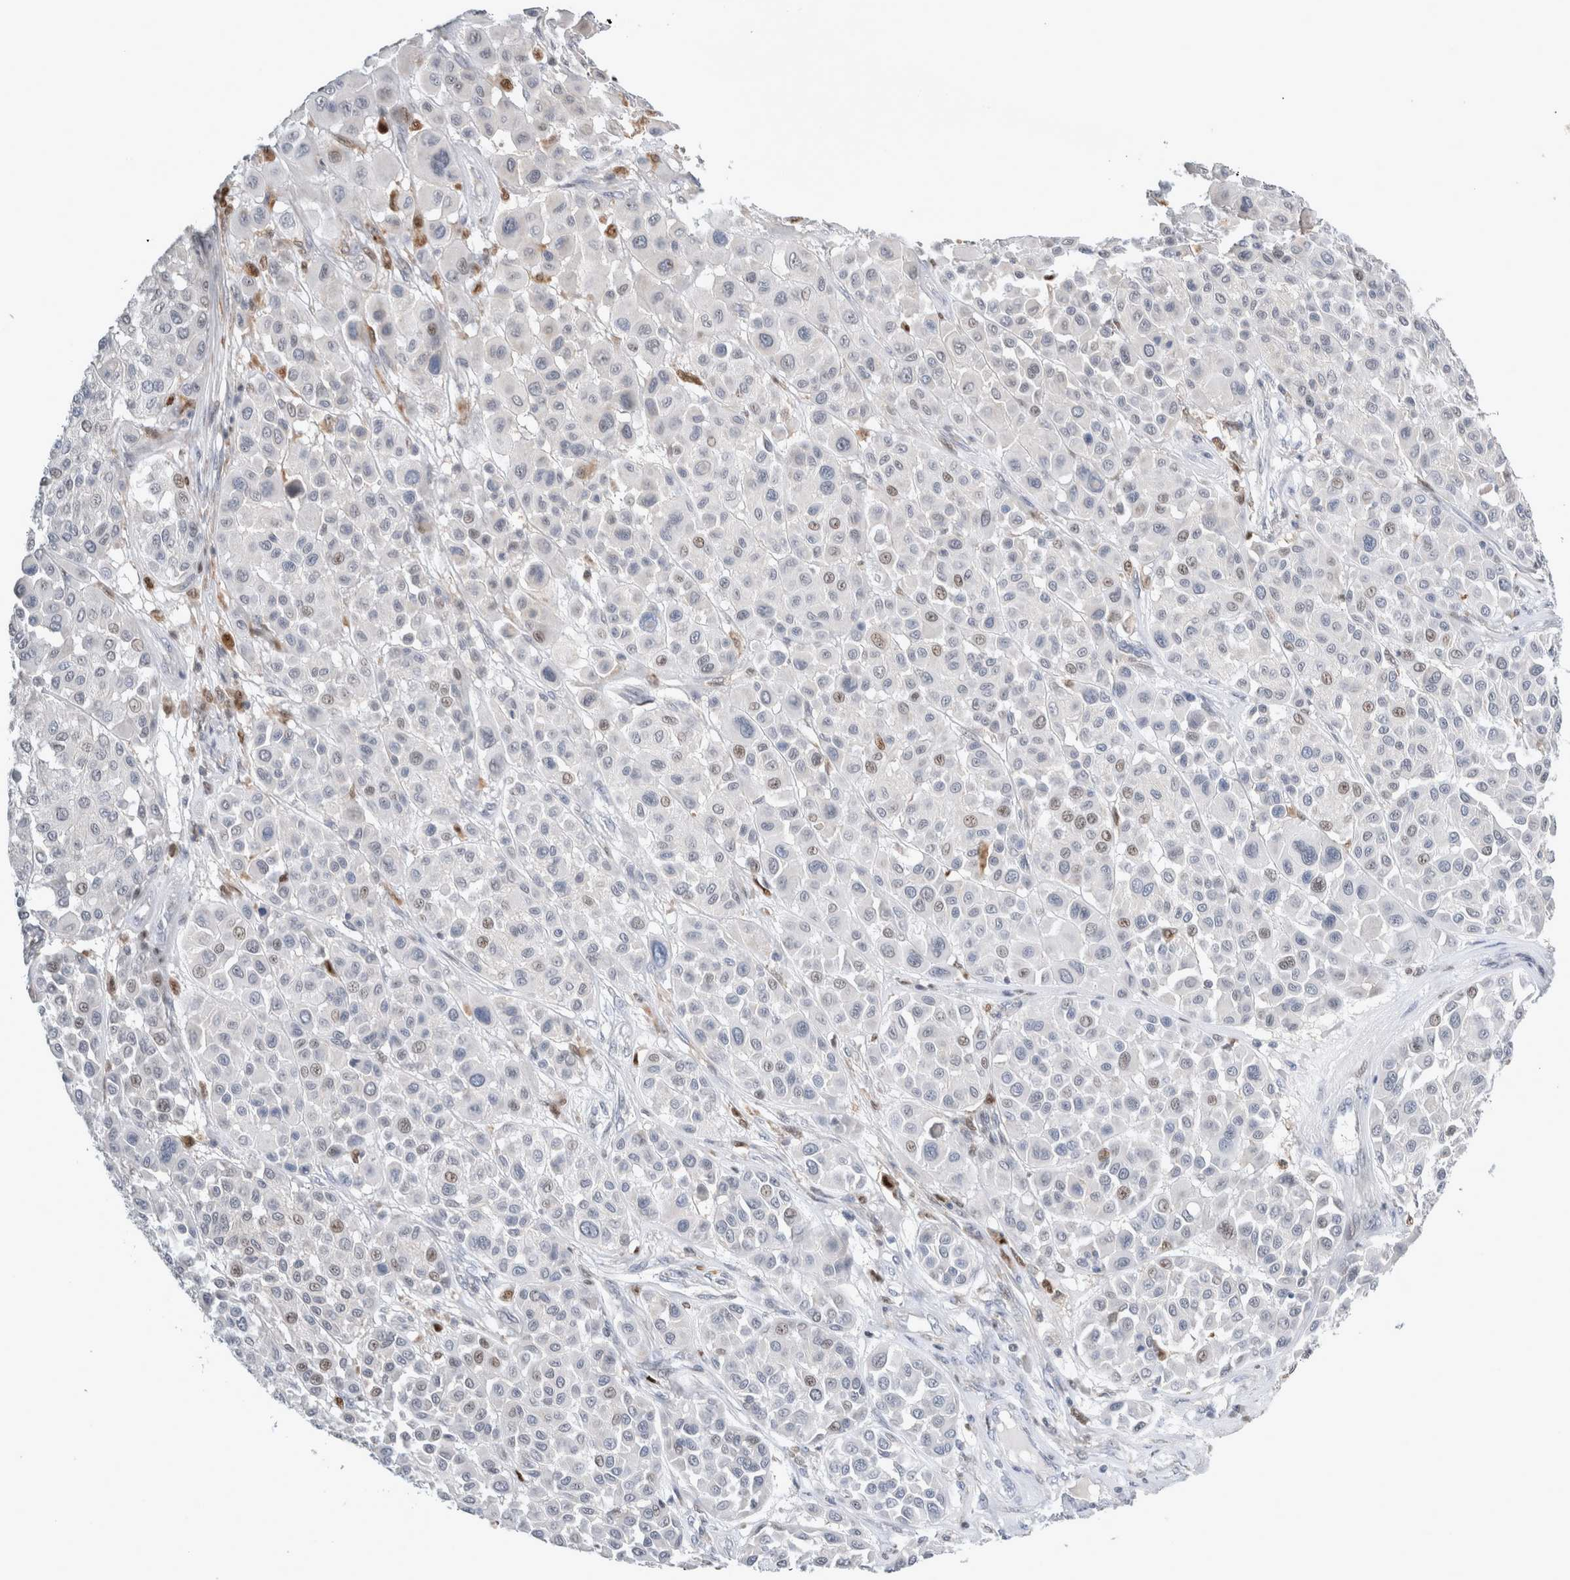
{"staining": {"intensity": "weak", "quantity": "<25%", "location": "nuclear"}, "tissue": "melanoma", "cell_type": "Tumor cells", "image_type": "cancer", "snomed": [{"axis": "morphology", "description": "Malignant melanoma, Metastatic site"}, {"axis": "topography", "description": "Soft tissue"}], "caption": "This is an immunohistochemistry micrograph of malignant melanoma (metastatic site). There is no staining in tumor cells.", "gene": "AGMAT", "patient": {"sex": "male", "age": 41}}